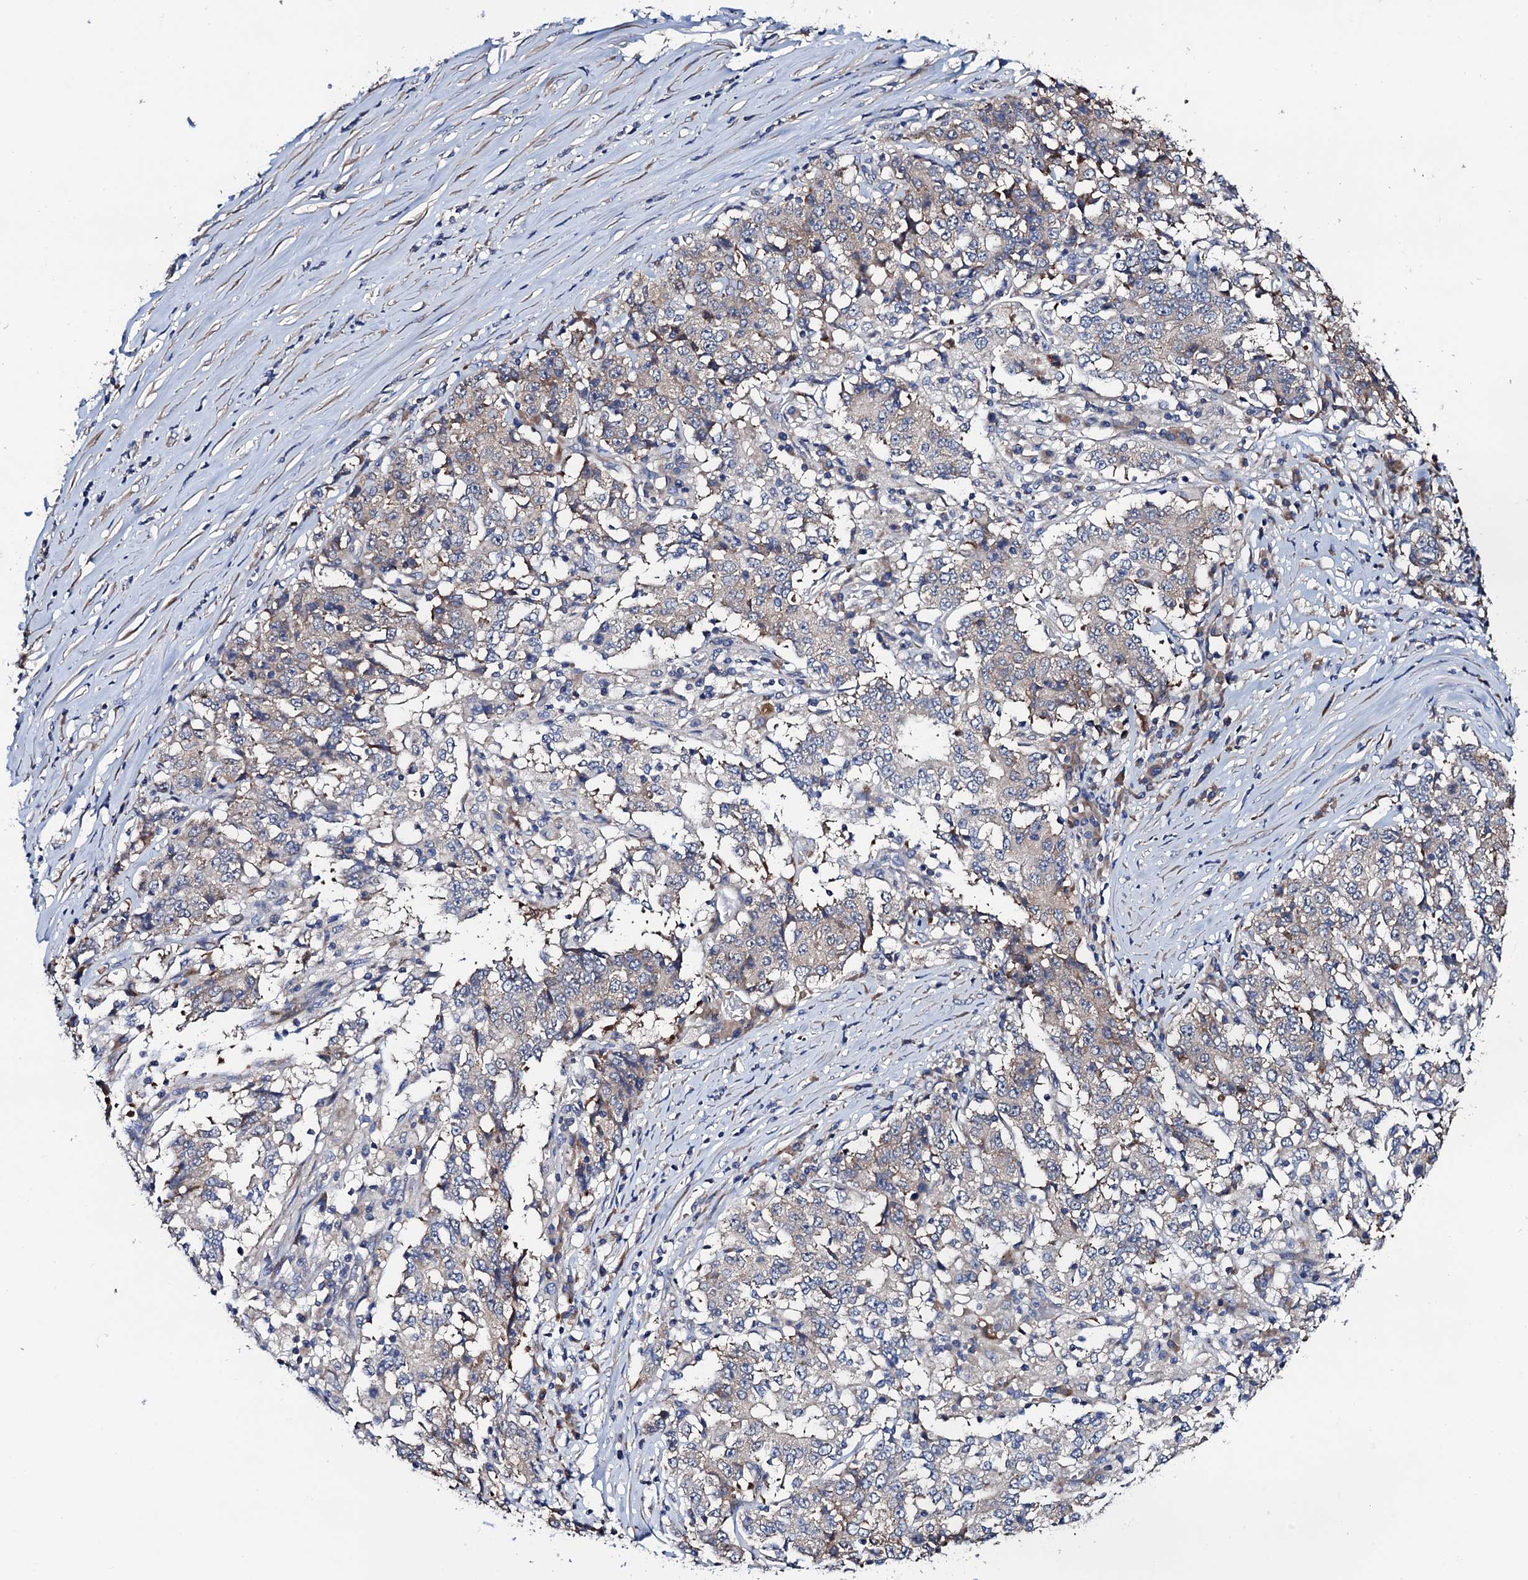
{"staining": {"intensity": "negative", "quantity": "none", "location": "none"}, "tissue": "stomach cancer", "cell_type": "Tumor cells", "image_type": "cancer", "snomed": [{"axis": "morphology", "description": "Adenocarcinoma, NOS"}, {"axis": "topography", "description": "Stomach"}], "caption": "DAB (3,3'-diaminobenzidine) immunohistochemical staining of stomach cancer (adenocarcinoma) displays no significant expression in tumor cells.", "gene": "TRMT112", "patient": {"sex": "male", "age": 59}}